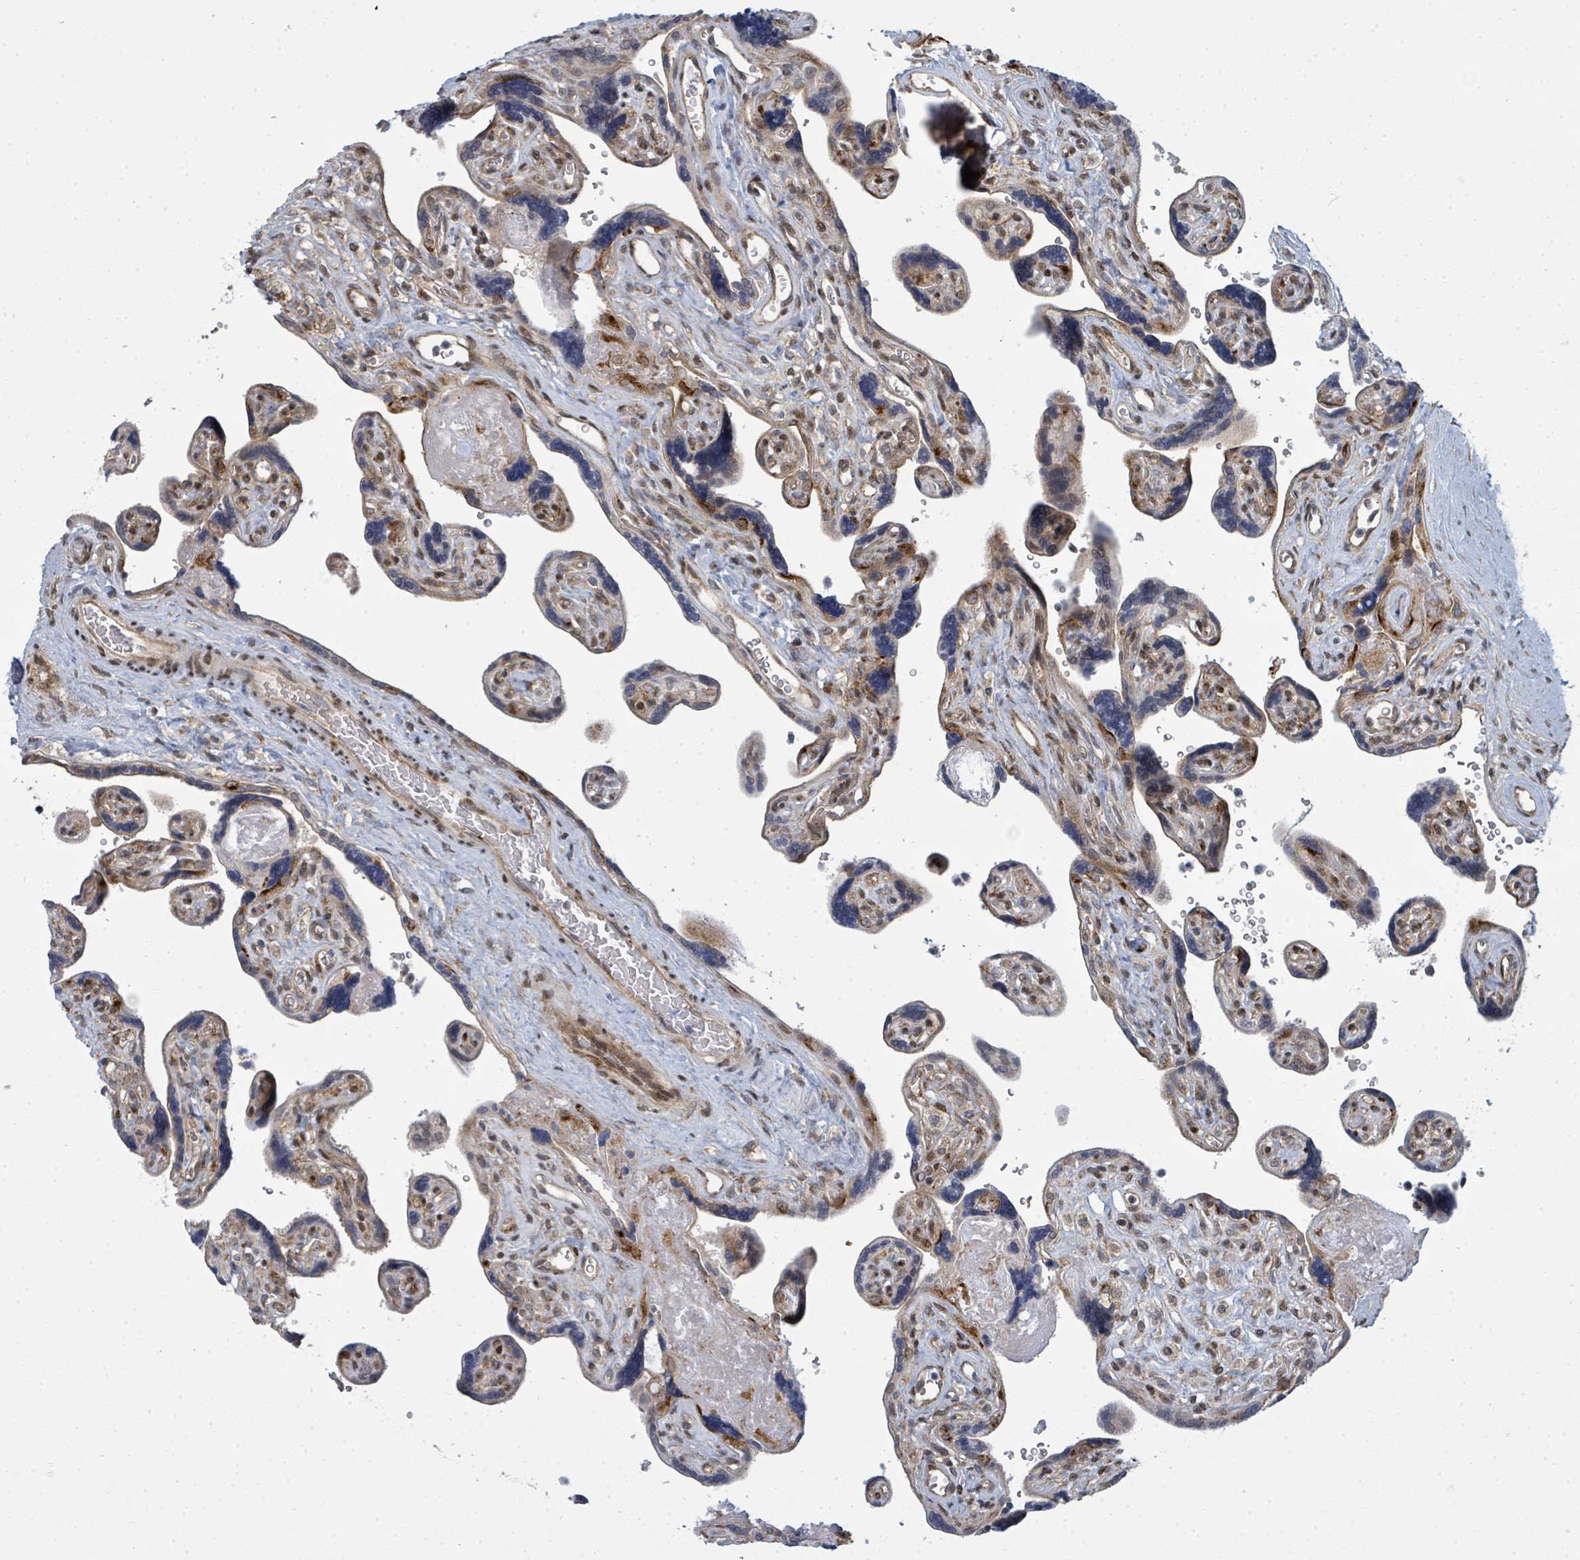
{"staining": {"intensity": "moderate", "quantity": "<25%", "location": "cytoplasmic/membranous,nuclear"}, "tissue": "placenta", "cell_type": "Decidual cells", "image_type": "normal", "snomed": [{"axis": "morphology", "description": "Normal tissue, NOS"}, {"axis": "topography", "description": "Placenta"}], "caption": "High-magnification brightfield microscopy of benign placenta stained with DAB (3,3'-diaminobenzidine) (brown) and counterstained with hematoxylin (blue). decidual cells exhibit moderate cytoplasmic/membranous,nuclear expression is identified in approximately<25% of cells.", "gene": "PSMG2", "patient": {"sex": "female", "age": 39}}